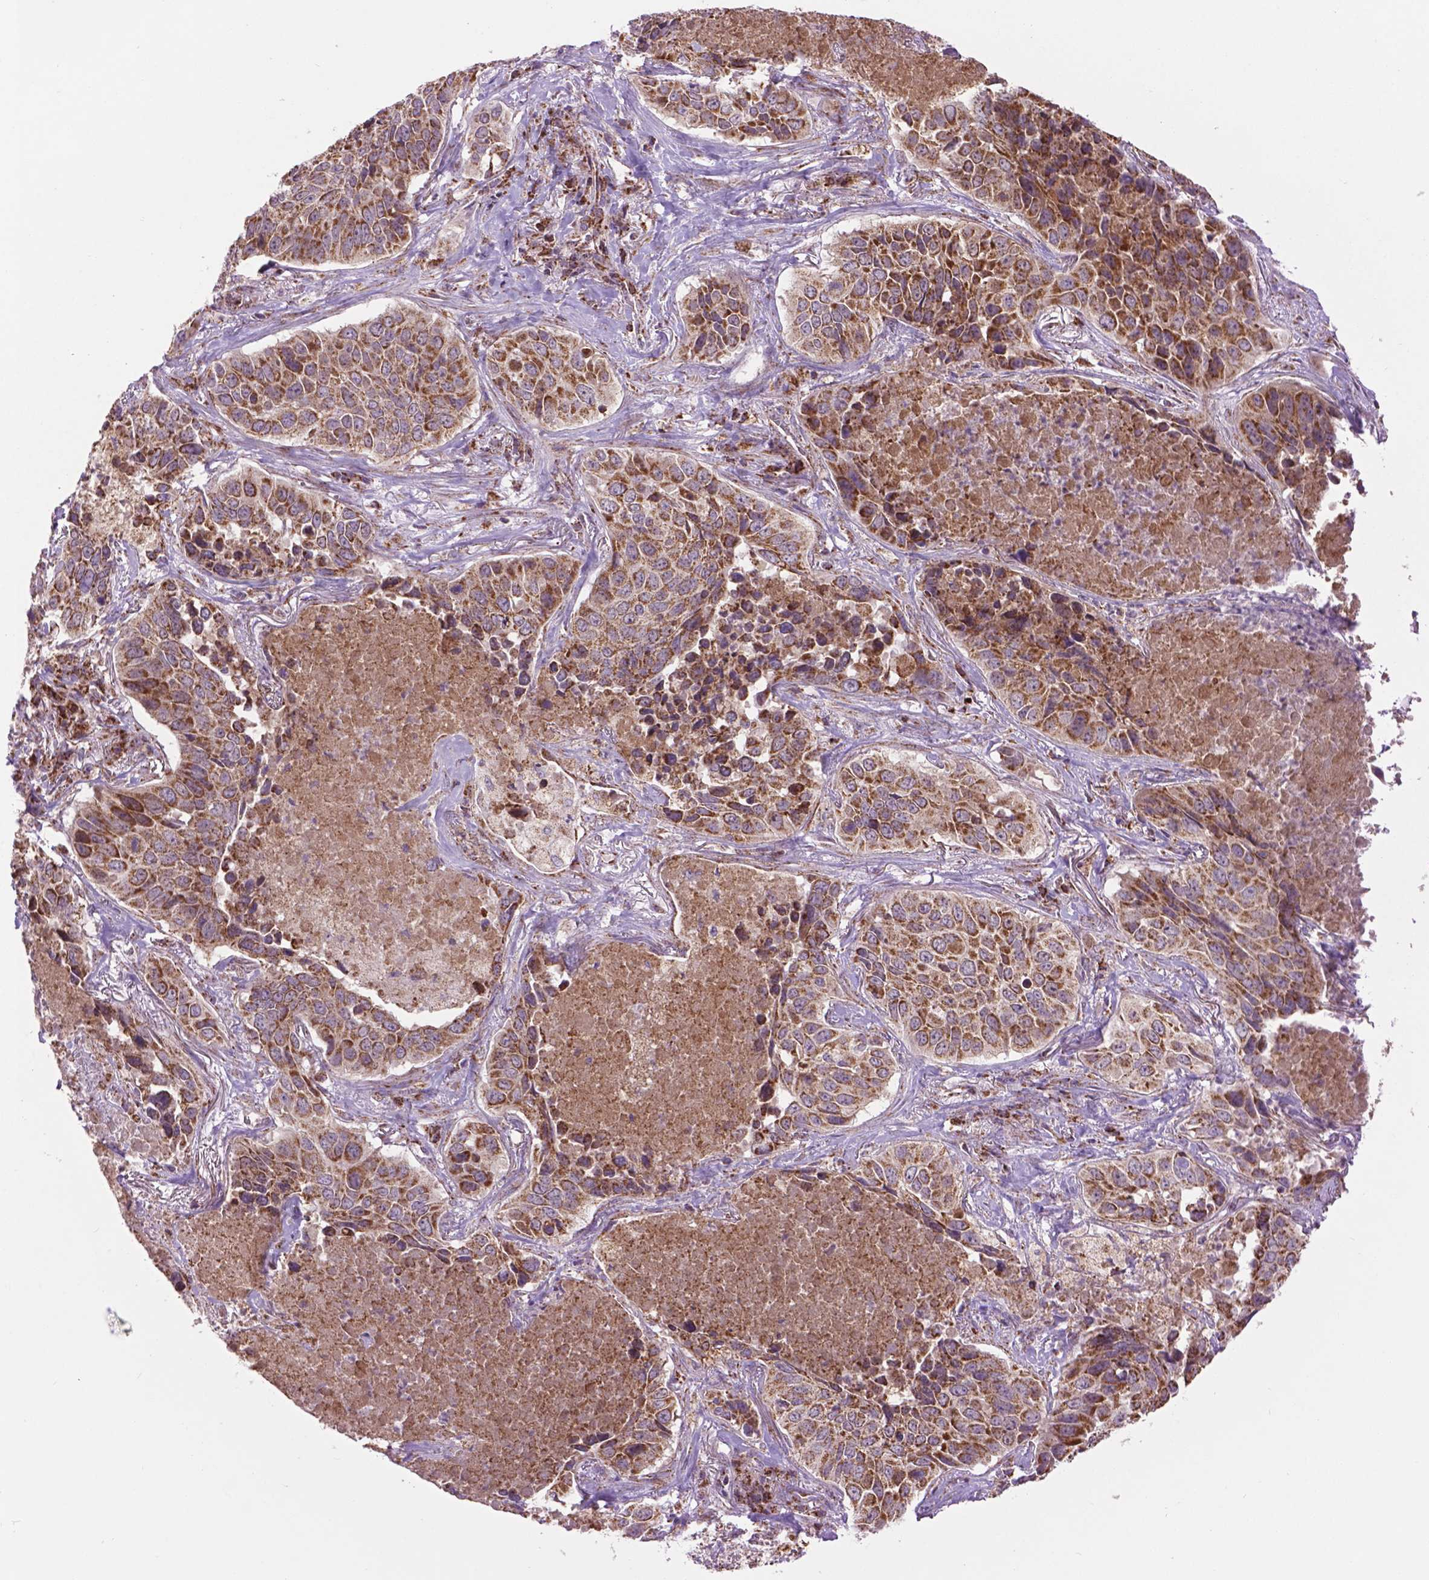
{"staining": {"intensity": "strong", "quantity": ">75%", "location": "cytoplasmic/membranous"}, "tissue": "lung cancer", "cell_type": "Tumor cells", "image_type": "cancer", "snomed": [{"axis": "morphology", "description": "Normal tissue, NOS"}, {"axis": "morphology", "description": "Squamous cell carcinoma, NOS"}, {"axis": "topography", "description": "Bronchus"}, {"axis": "topography", "description": "Lung"}], "caption": "High-magnification brightfield microscopy of lung cancer stained with DAB (3,3'-diaminobenzidine) (brown) and counterstained with hematoxylin (blue). tumor cells exhibit strong cytoplasmic/membranous expression is seen in about>75% of cells. (IHC, brightfield microscopy, high magnification).", "gene": "PYCR3", "patient": {"sex": "male", "age": 64}}